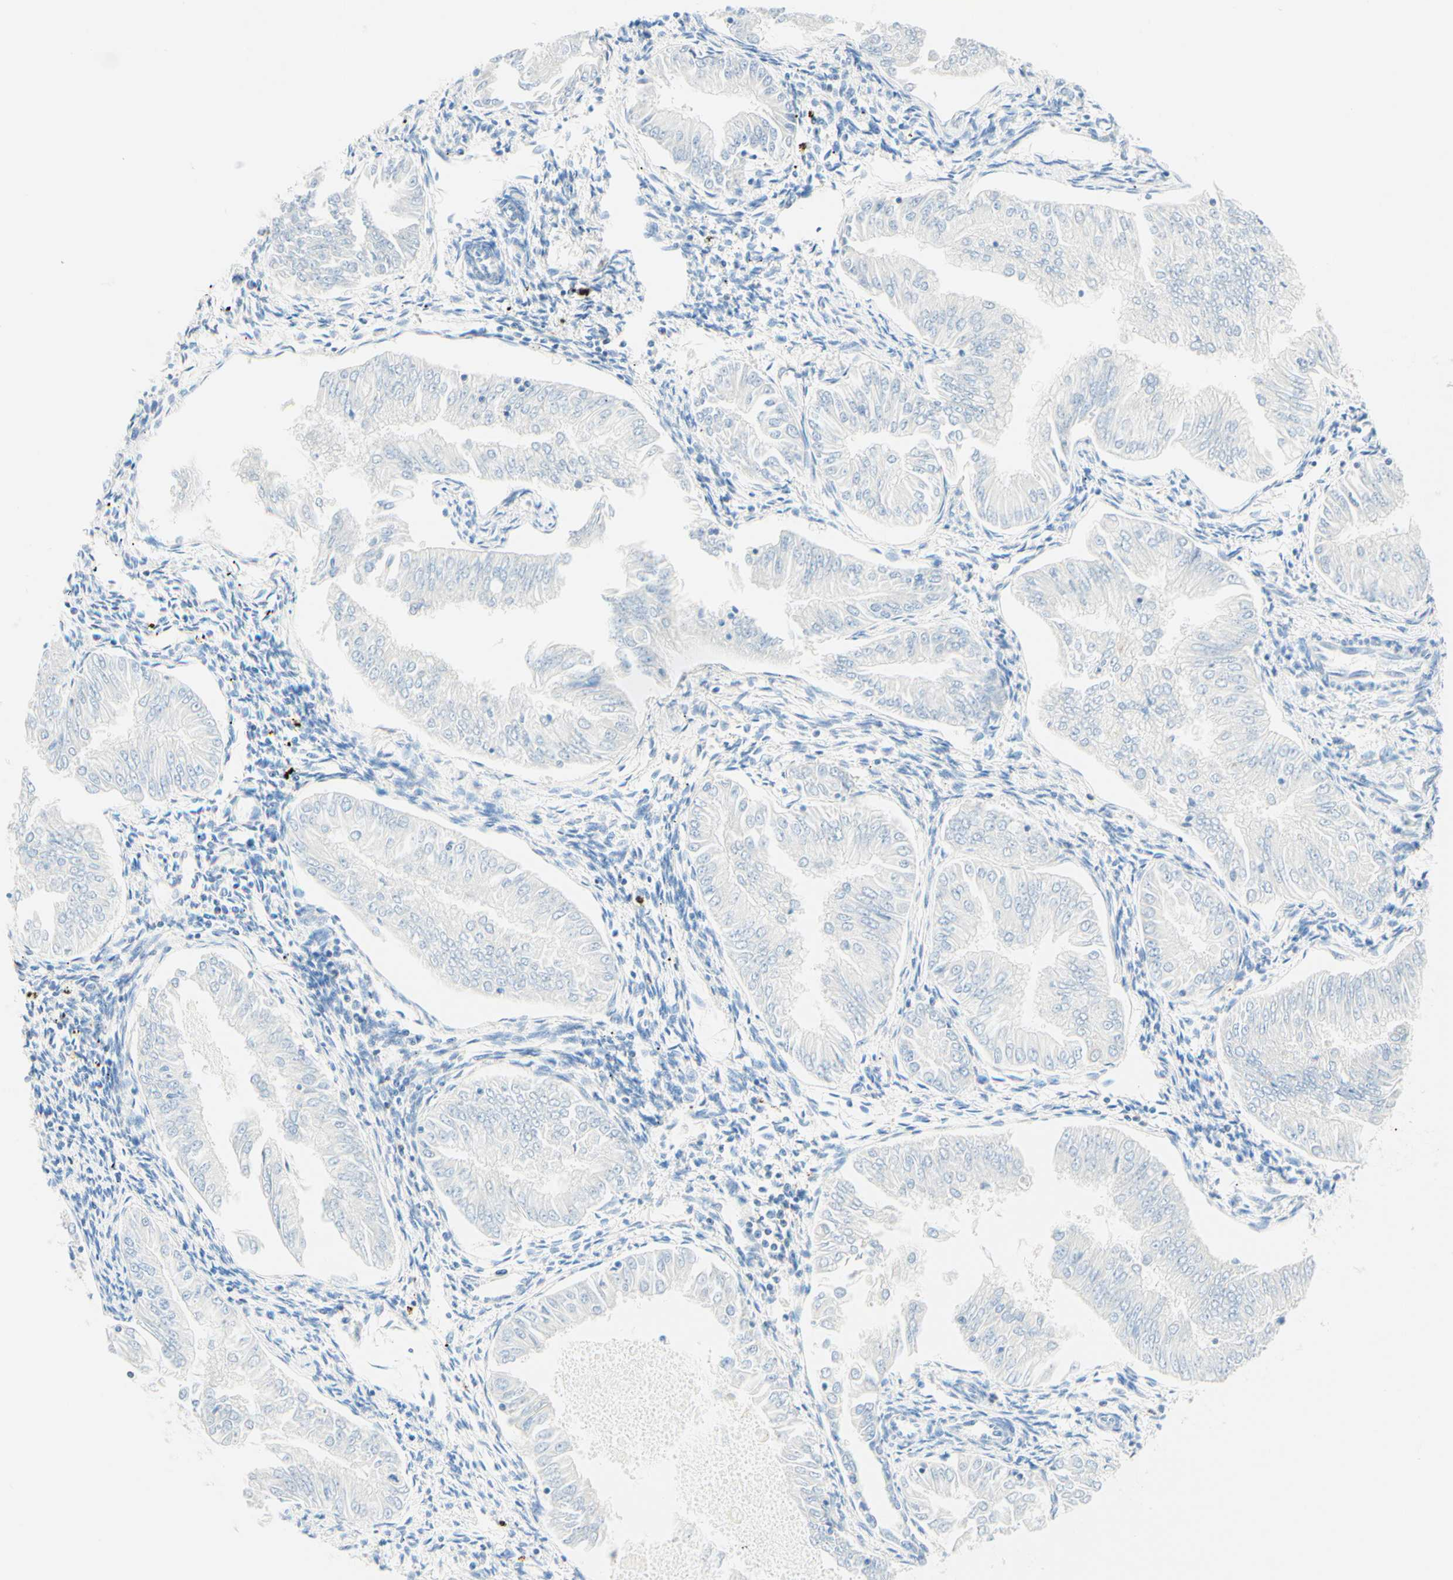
{"staining": {"intensity": "negative", "quantity": "none", "location": "none"}, "tissue": "endometrial cancer", "cell_type": "Tumor cells", "image_type": "cancer", "snomed": [{"axis": "morphology", "description": "Adenocarcinoma, NOS"}, {"axis": "topography", "description": "Endometrium"}], "caption": "An image of human endometrial cancer (adenocarcinoma) is negative for staining in tumor cells. The staining is performed using DAB (3,3'-diaminobenzidine) brown chromogen with nuclei counter-stained in using hematoxylin.", "gene": "LAT", "patient": {"sex": "female", "age": 53}}